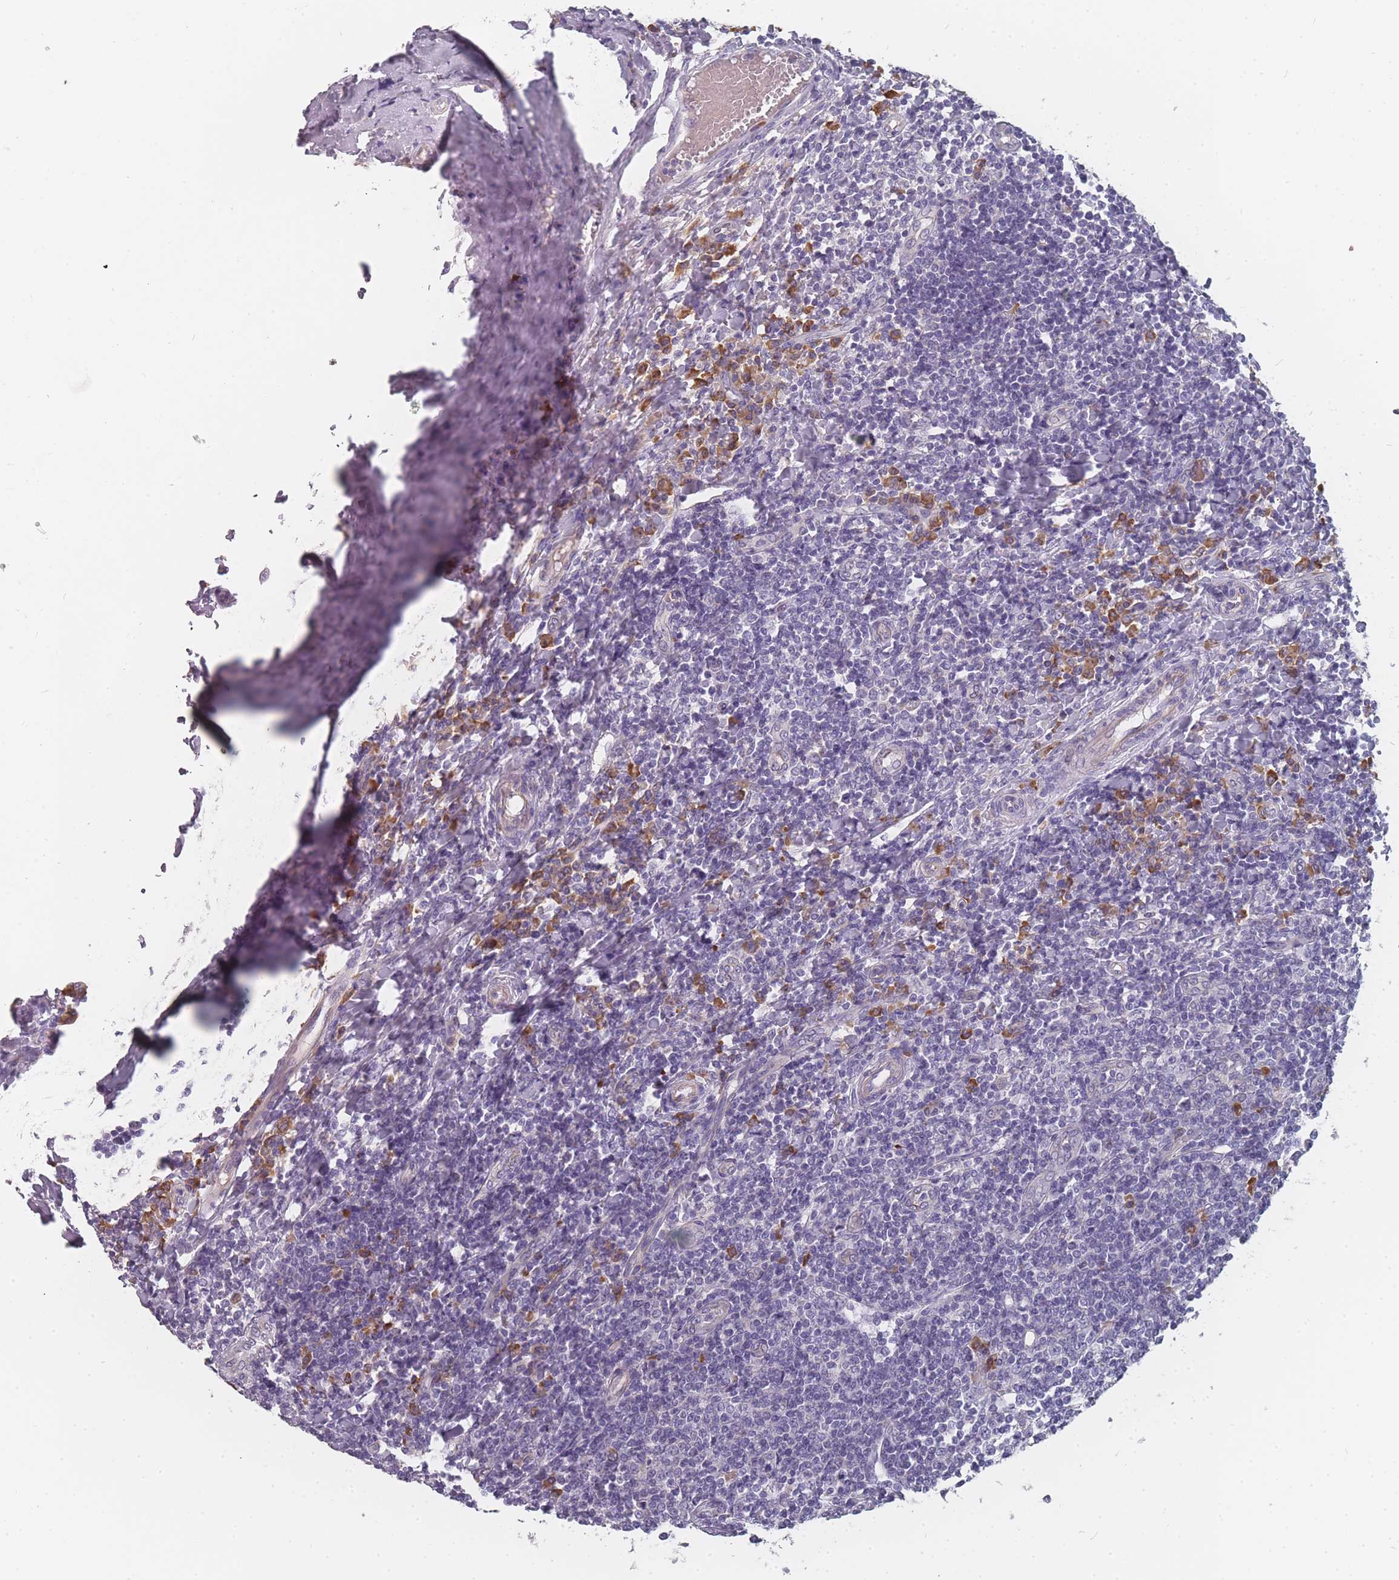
{"staining": {"intensity": "negative", "quantity": "none", "location": "none"}, "tissue": "tonsil", "cell_type": "Germinal center cells", "image_type": "normal", "snomed": [{"axis": "morphology", "description": "Normal tissue, NOS"}, {"axis": "topography", "description": "Tonsil"}], "caption": "DAB (3,3'-diaminobenzidine) immunohistochemical staining of normal tonsil displays no significant staining in germinal center cells.", "gene": "SLC35E4", "patient": {"sex": "female", "age": 19}}